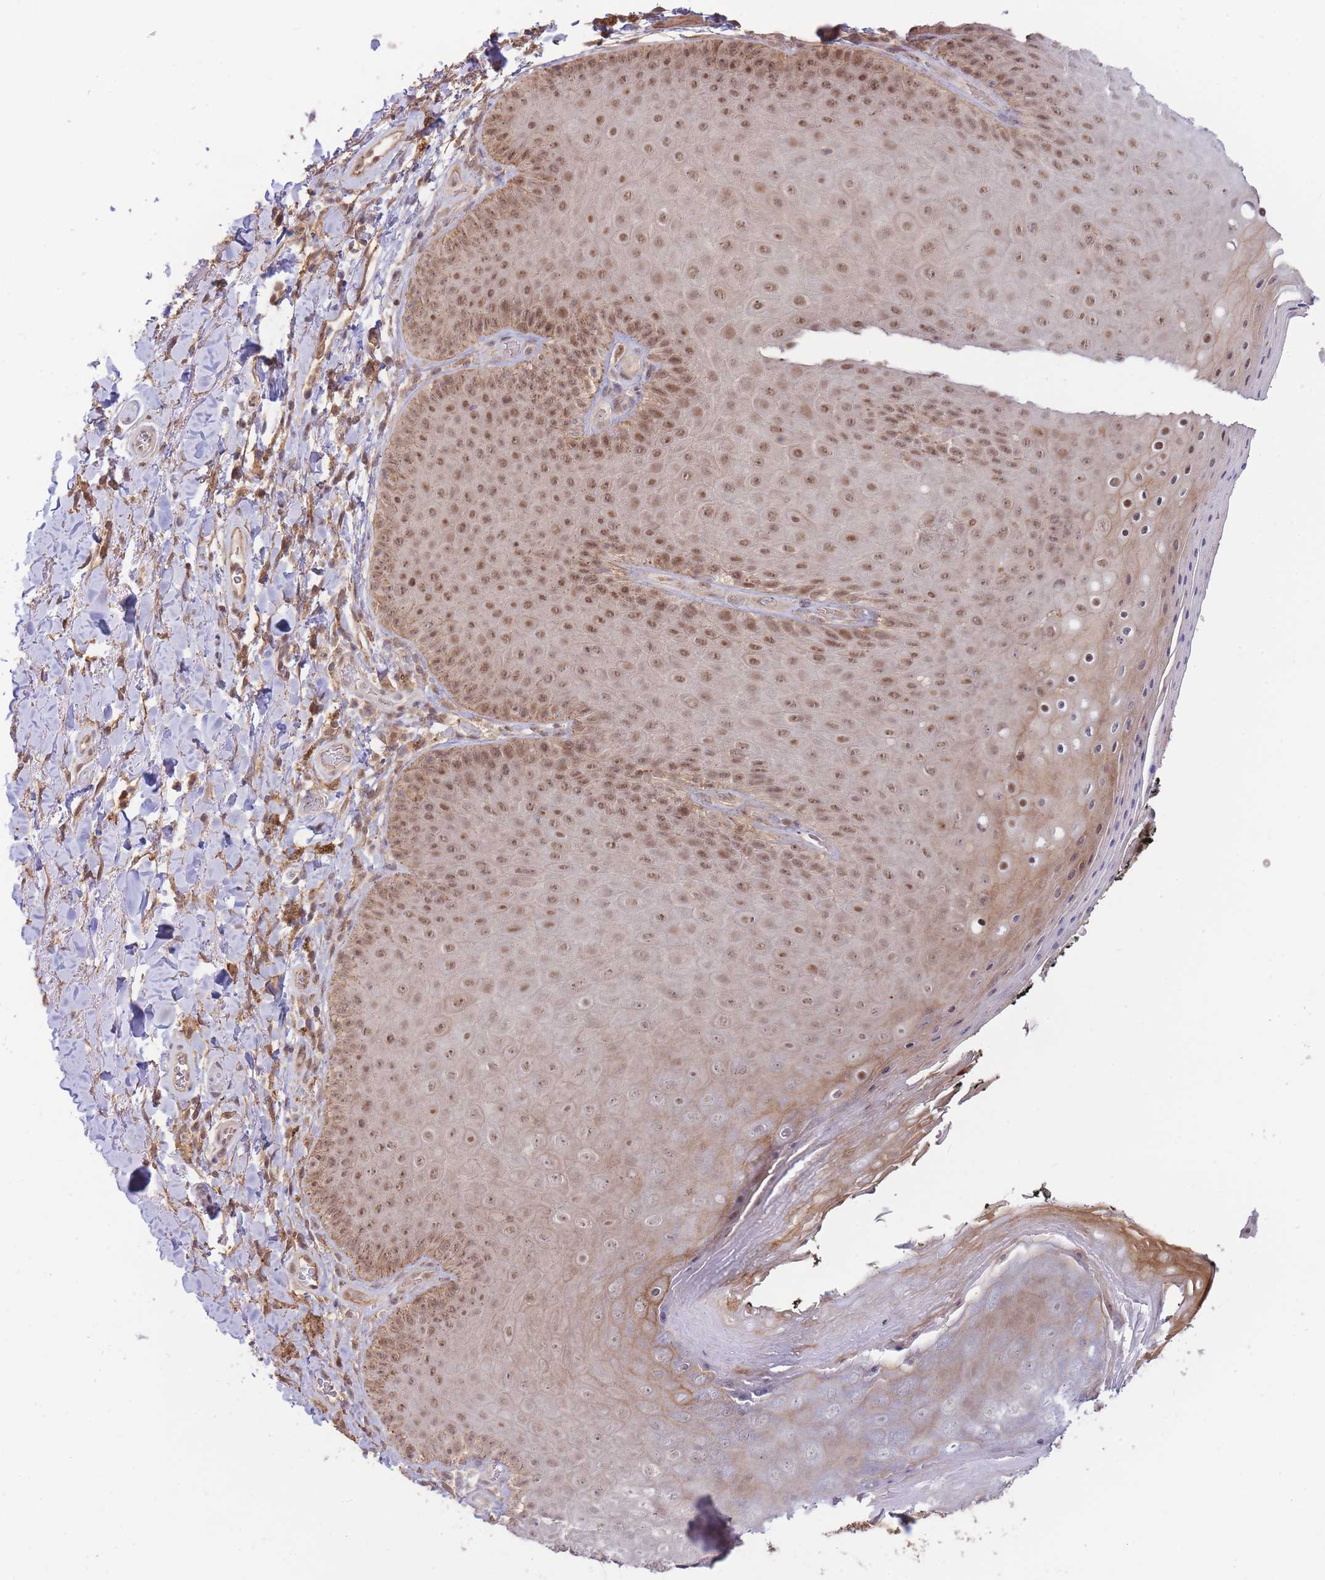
{"staining": {"intensity": "moderate", "quantity": ">75%", "location": "cytoplasmic/membranous,nuclear"}, "tissue": "skin", "cell_type": "Epidermal cells", "image_type": "normal", "snomed": [{"axis": "morphology", "description": "Normal tissue, NOS"}, {"axis": "topography", "description": "Anal"}, {"axis": "topography", "description": "Peripheral nerve tissue"}], "caption": "IHC of benign skin shows medium levels of moderate cytoplasmic/membranous,nuclear expression in approximately >75% of epidermal cells.", "gene": "BOD1L1", "patient": {"sex": "male", "age": 53}}